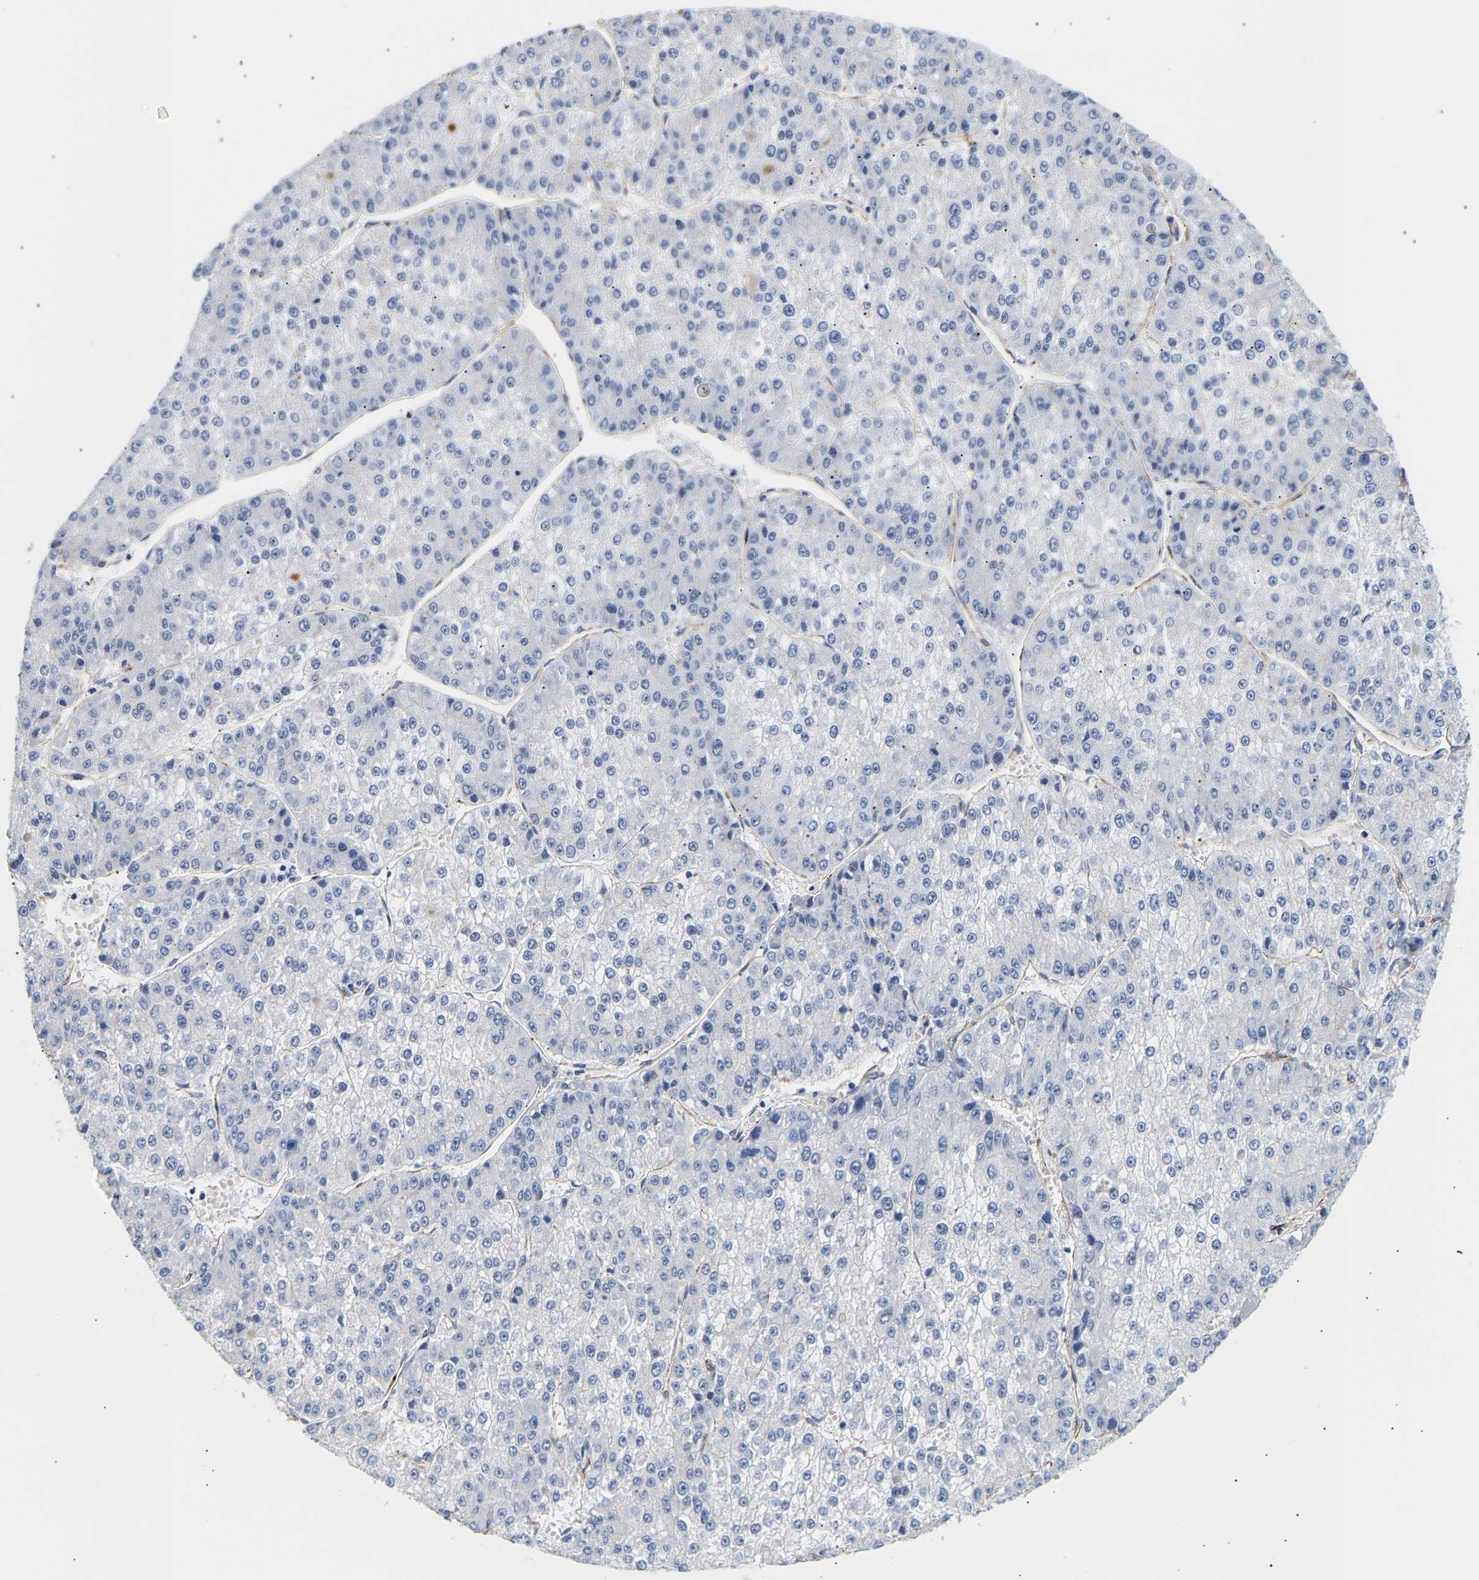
{"staining": {"intensity": "negative", "quantity": "none", "location": "none"}, "tissue": "liver cancer", "cell_type": "Tumor cells", "image_type": "cancer", "snomed": [{"axis": "morphology", "description": "Carcinoma, Hepatocellular, NOS"}, {"axis": "topography", "description": "Liver"}], "caption": "High magnification brightfield microscopy of liver hepatocellular carcinoma stained with DAB (brown) and counterstained with hematoxylin (blue): tumor cells show no significant staining. (DAB (3,3'-diaminobenzidine) immunohistochemistry with hematoxylin counter stain).", "gene": "IGFBP7", "patient": {"sex": "female", "age": 73}}